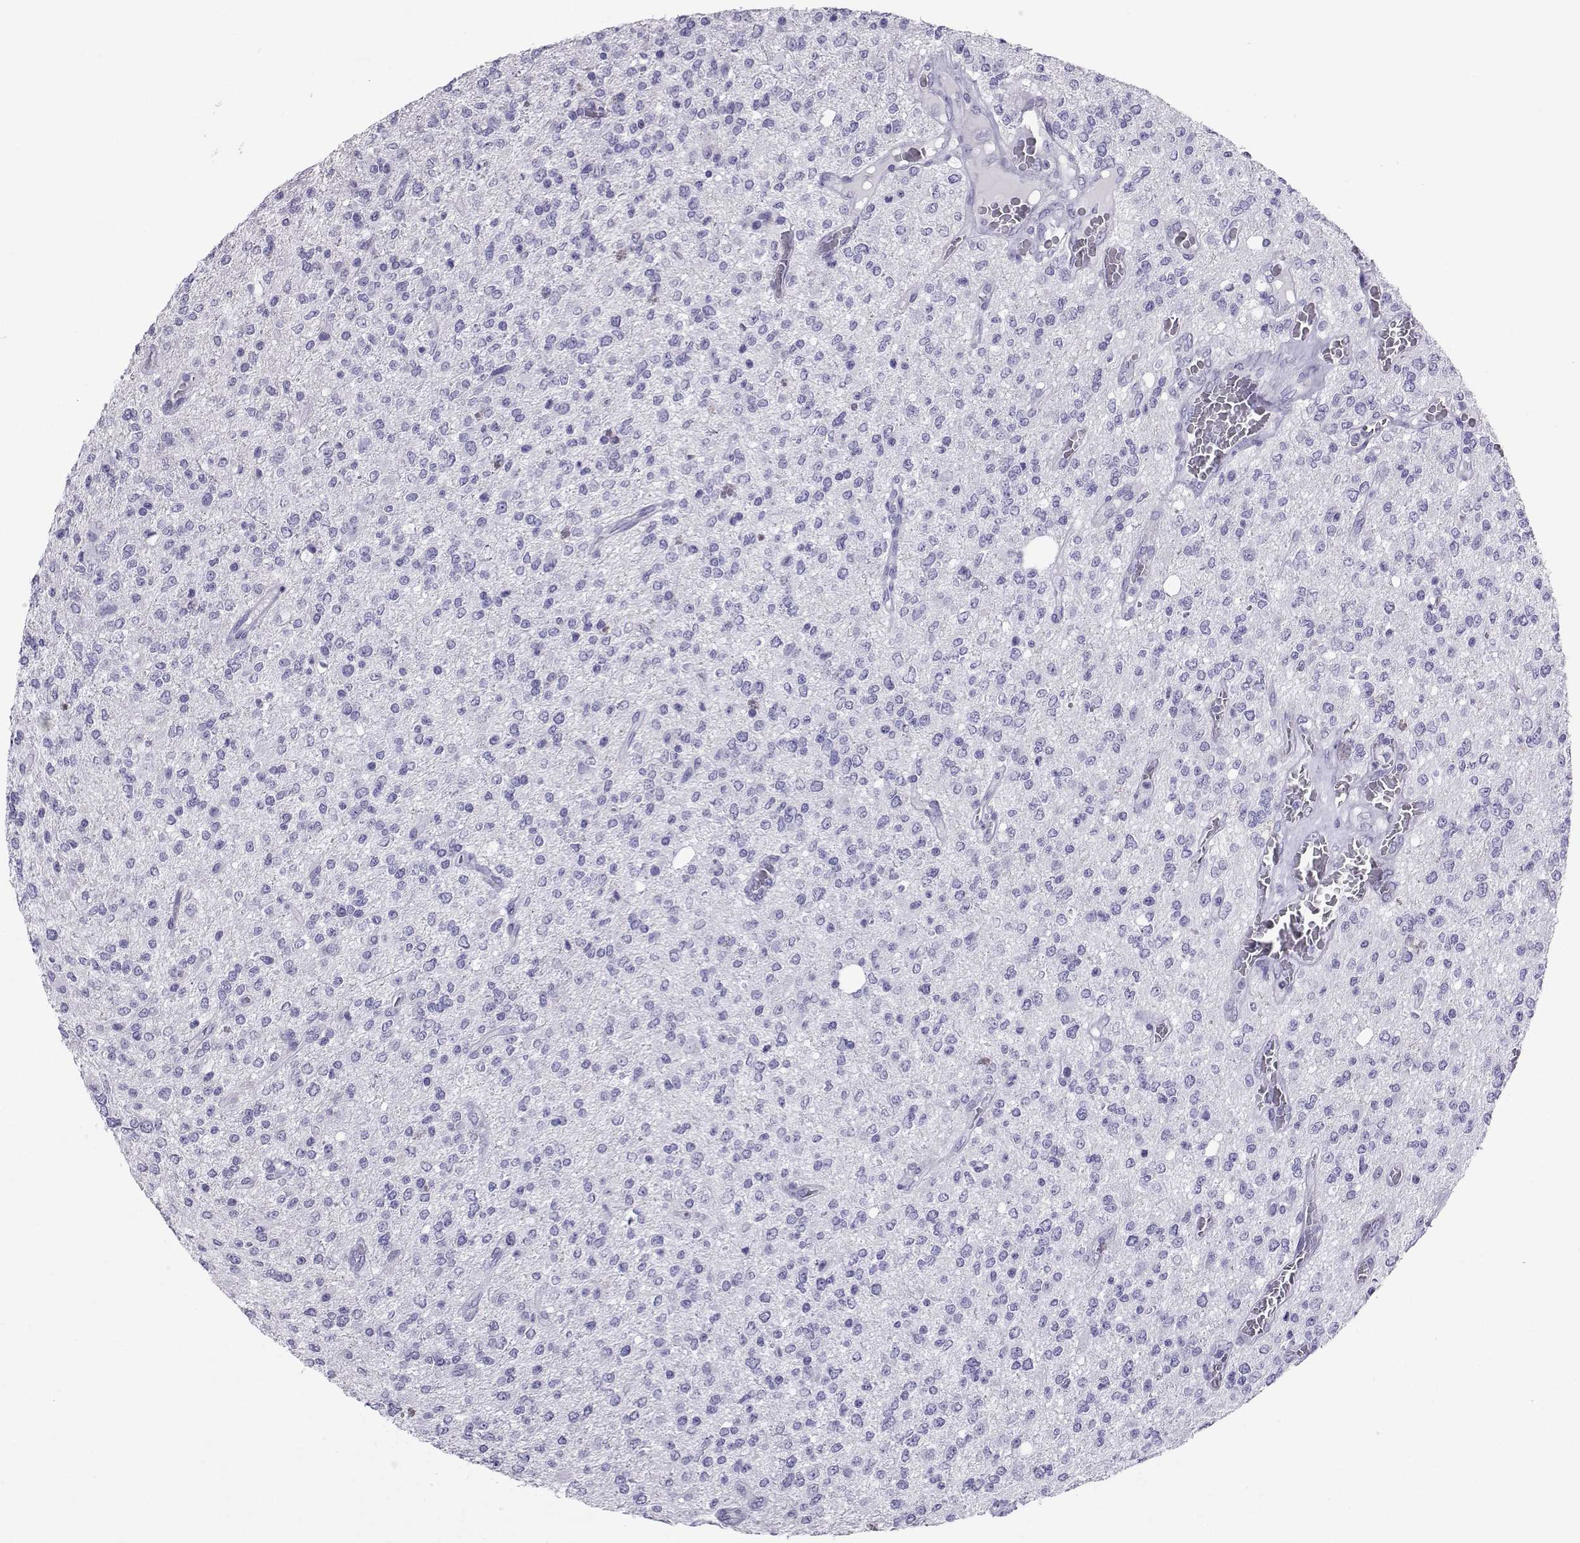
{"staining": {"intensity": "negative", "quantity": "none", "location": "none"}, "tissue": "glioma", "cell_type": "Tumor cells", "image_type": "cancer", "snomed": [{"axis": "morphology", "description": "Glioma, malignant, Low grade"}, {"axis": "topography", "description": "Brain"}], "caption": "Tumor cells are negative for protein expression in human glioma. (Brightfield microscopy of DAB (3,3'-diaminobenzidine) IHC at high magnification).", "gene": "LORICRIN", "patient": {"sex": "male", "age": 67}}